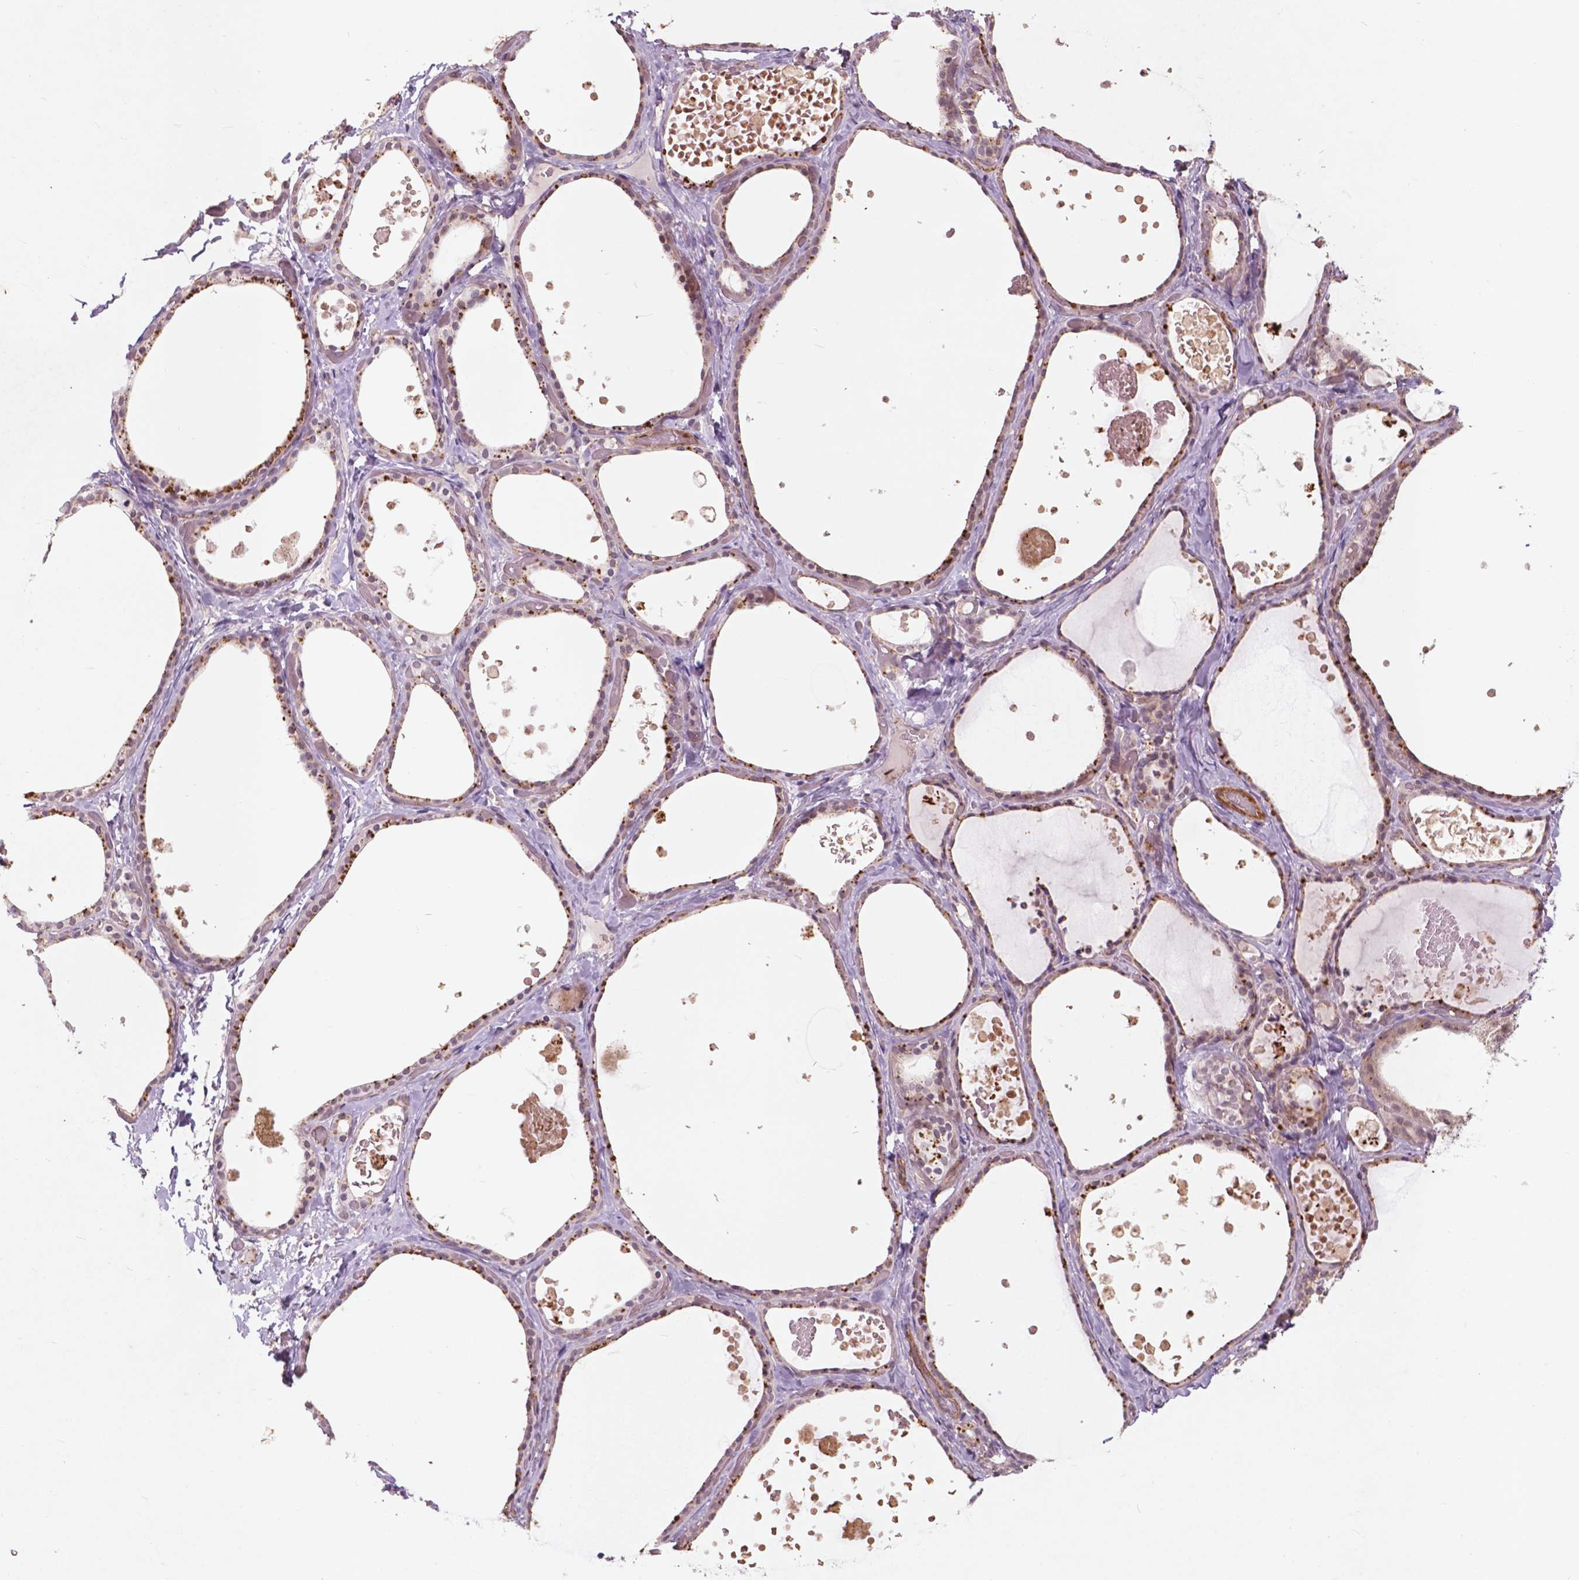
{"staining": {"intensity": "strong", "quantity": "<25%", "location": "cytoplasmic/membranous"}, "tissue": "thyroid gland", "cell_type": "Glandular cells", "image_type": "normal", "snomed": [{"axis": "morphology", "description": "Normal tissue, NOS"}, {"axis": "topography", "description": "Thyroid gland"}], "caption": "IHC micrograph of normal thyroid gland: thyroid gland stained using IHC displays medium levels of strong protein expression localized specifically in the cytoplasmic/membranous of glandular cells, appearing as a cytoplasmic/membranous brown color.", "gene": "RFPL4B", "patient": {"sex": "female", "age": 56}}